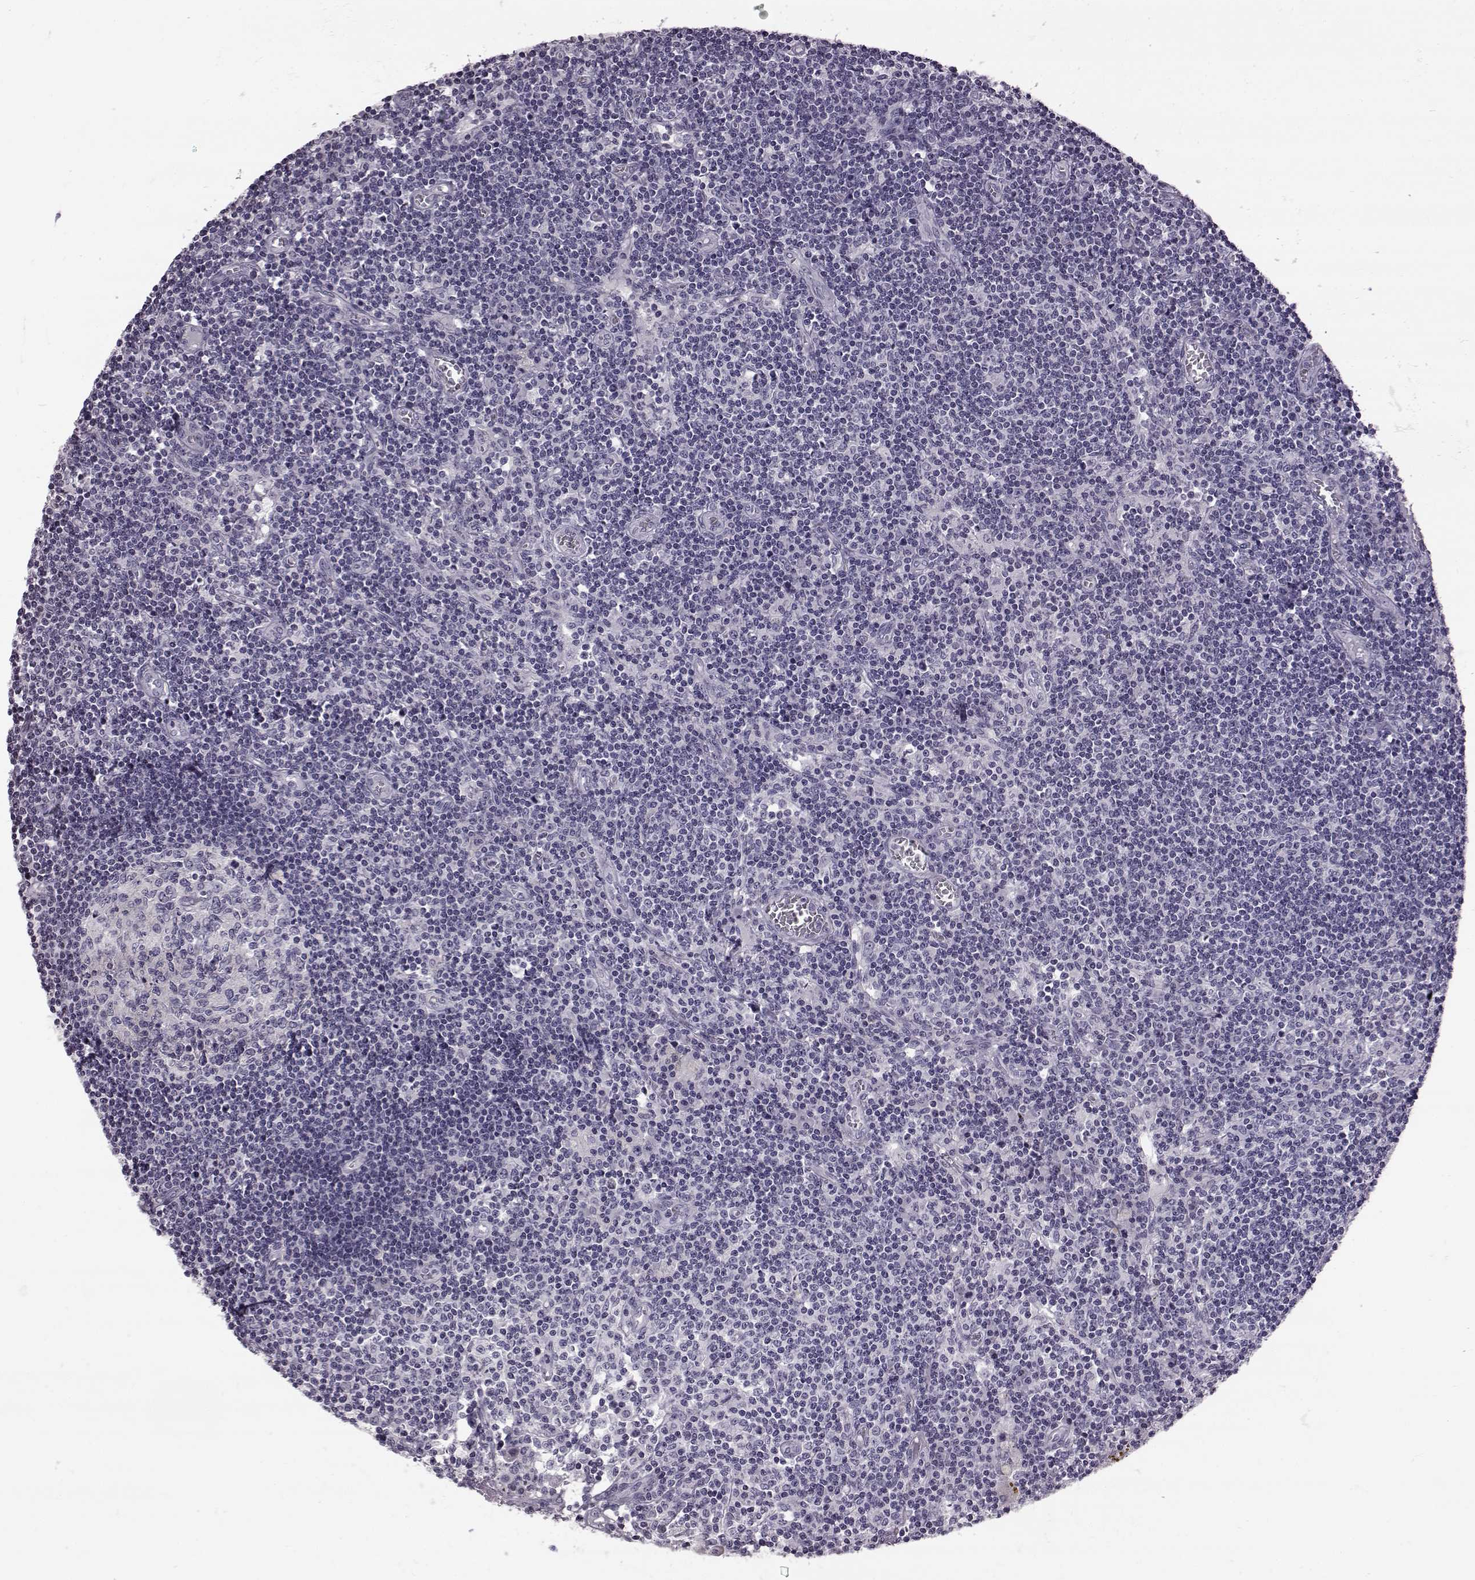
{"staining": {"intensity": "negative", "quantity": "none", "location": "none"}, "tissue": "lymph node", "cell_type": "Germinal center cells", "image_type": "normal", "snomed": [{"axis": "morphology", "description": "Normal tissue, NOS"}, {"axis": "topography", "description": "Lymph node"}], "caption": "Immunohistochemistry image of unremarkable lymph node: human lymph node stained with DAB shows no significant protein expression in germinal center cells.", "gene": "ODAD4", "patient": {"sex": "female", "age": 72}}